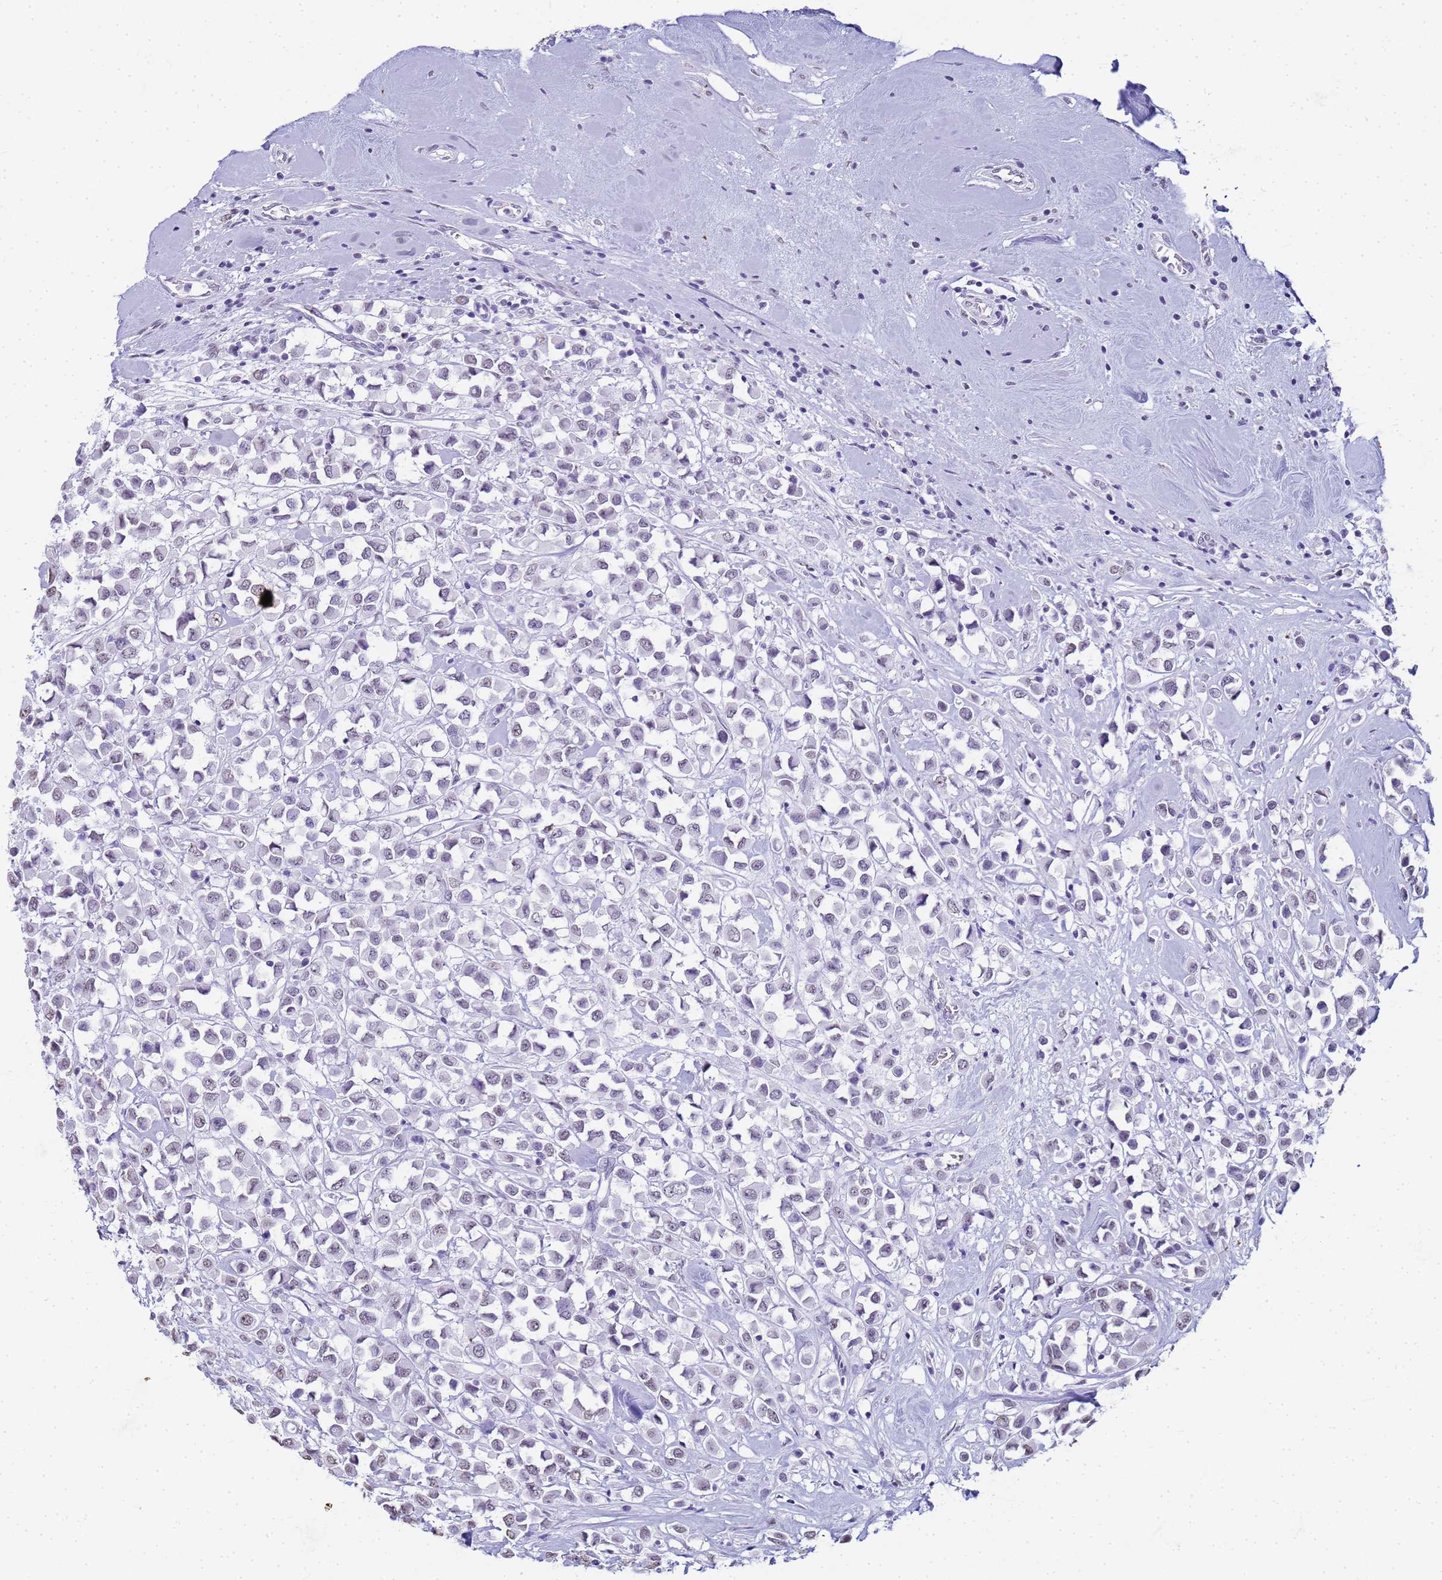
{"staining": {"intensity": "negative", "quantity": "none", "location": "none"}, "tissue": "breast cancer", "cell_type": "Tumor cells", "image_type": "cancer", "snomed": [{"axis": "morphology", "description": "Duct carcinoma"}, {"axis": "topography", "description": "Breast"}], "caption": "The histopathology image displays no staining of tumor cells in breast cancer (invasive ductal carcinoma). (Stains: DAB immunohistochemistry with hematoxylin counter stain, Microscopy: brightfield microscopy at high magnification).", "gene": "SLC7A9", "patient": {"sex": "female", "age": 61}}